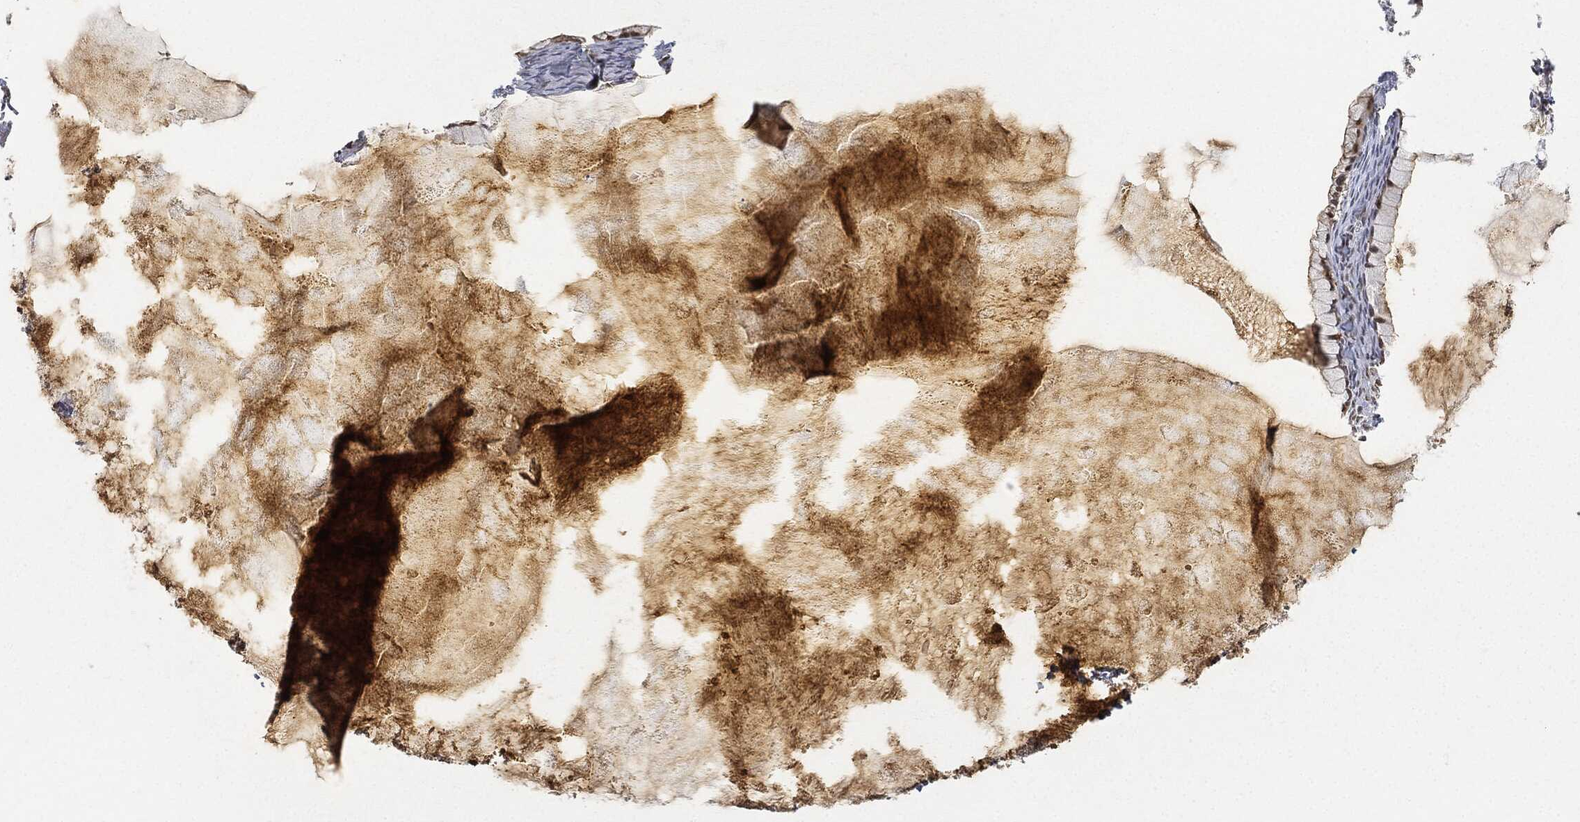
{"staining": {"intensity": "strong", "quantity": ">75%", "location": "nuclear"}, "tissue": "ovarian cancer", "cell_type": "Tumor cells", "image_type": "cancer", "snomed": [{"axis": "morphology", "description": "Cystadenocarcinoma, mucinous, NOS"}, {"axis": "topography", "description": "Ovary"}], "caption": "This image exhibits IHC staining of human ovarian cancer (mucinous cystadenocarcinoma), with high strong nuclear positivity in approximately >75% of tumor cells.", "gene": "CIB1", "patient": {"sex": "female", "age": 41}}